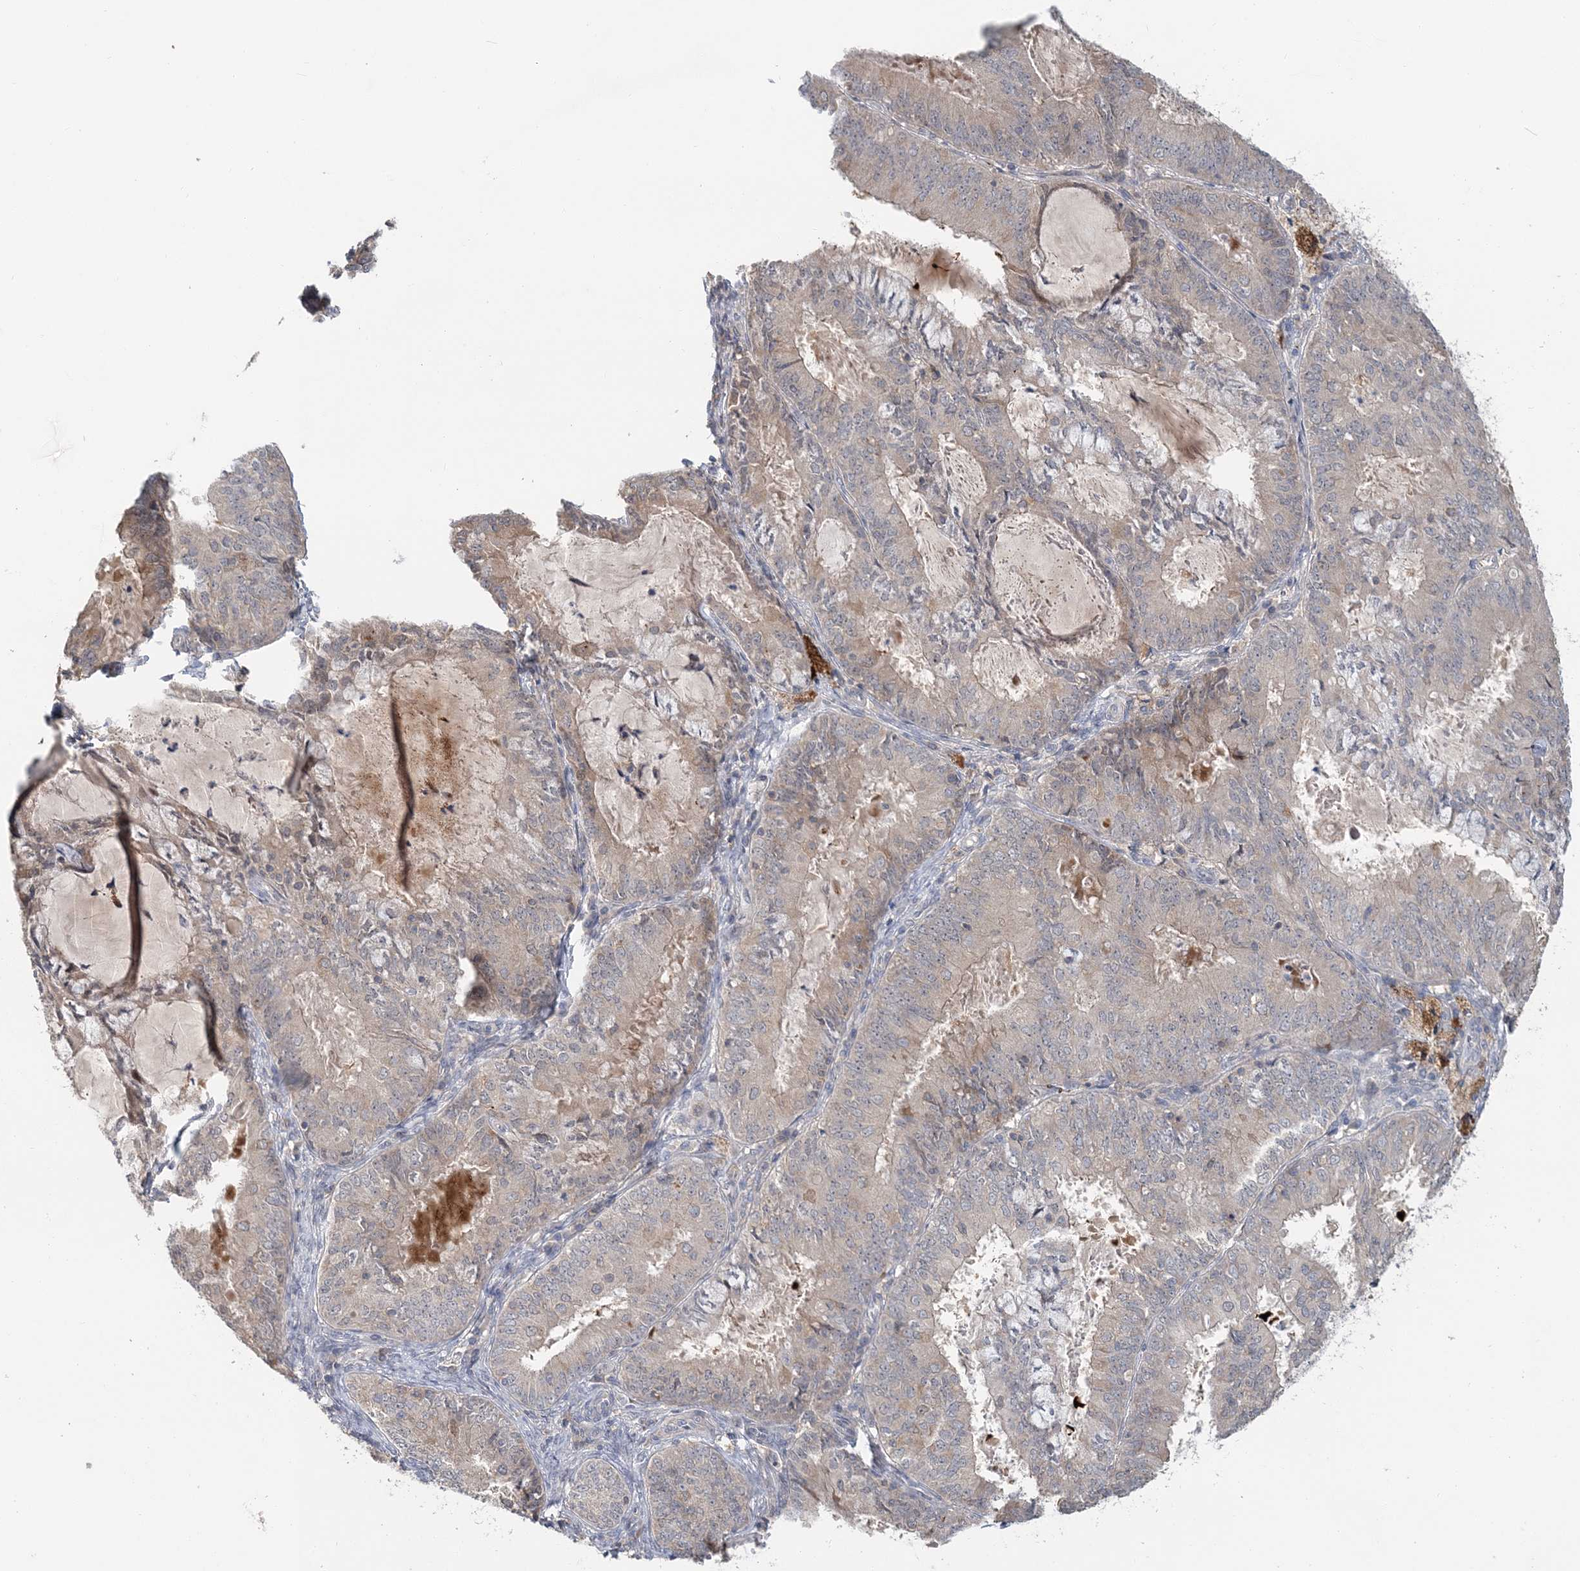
{"staining": {"intensity": "negative", "quantity": "none", "location": "none"}, "tissue": "endometrial cancer", "cell_type": "Tumor cells", "image_type": "cancer", "snomed": [{"axis": "morphology", "description": "Adenocarcinoma, NOS"}, {"axis": "topography", "description": "Endometrium"}], "caption": "Endometrial cancer (adenocarcinoma) was stained to show a protein in brown. There is no significant staining in tumor cells. The staining was performed using DAB to visualize the protein expression in brown, while the nuclei were stained in blue with hematoxylin (Magnification: 20x).", "gene": "RNF25", "patient": {"sex": "female", "age": 57}}